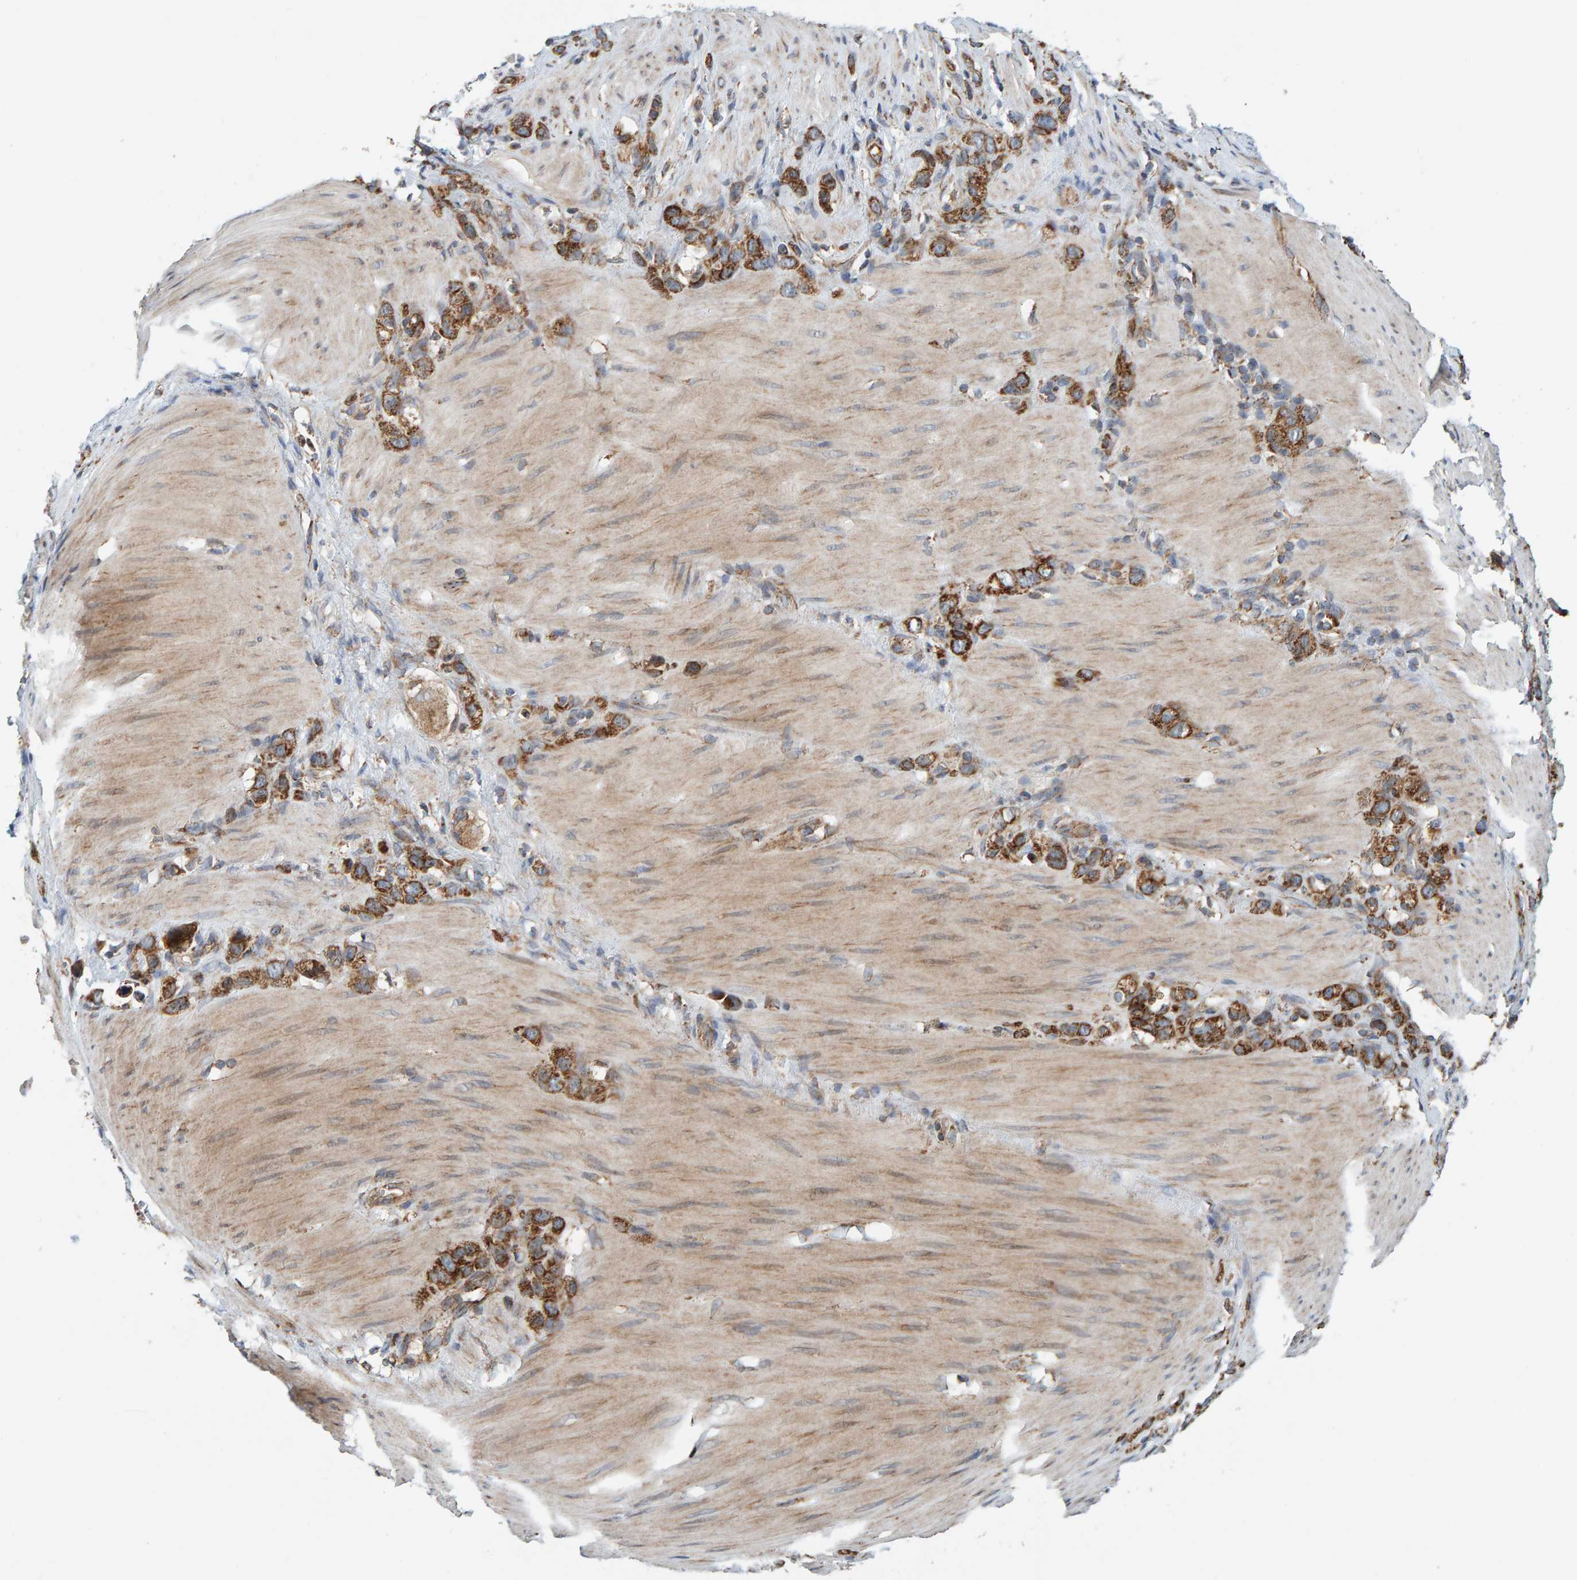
{"staining": {"intensity": "strong", "quantity": ">75%", "location": "cytoplasmic/membranous"}, "tissue": "stomach cancer", "cell_type": "Tumor cells", "image_type": "cancer", "snomed": [{"axis": "morphology", "description": "Normal tissue, NOS"}, {"axis": "morphology", "description": "Adenocarcinoma, NOS"}, {"axis": "morphology", "description": "Adenocarcinoma, High grade"}, {"axis": "topography", "description": "Stomach, upper"}, {"axis": "topography", "description": "Stomach"}], "caption": "The immunohistochemical stain labels strong cytoplasmic/membranous positivity in tumor cells of stomach cancer tissue.", "gene": "MRPL45", "patient": {"sex": "female", "age": 65}}